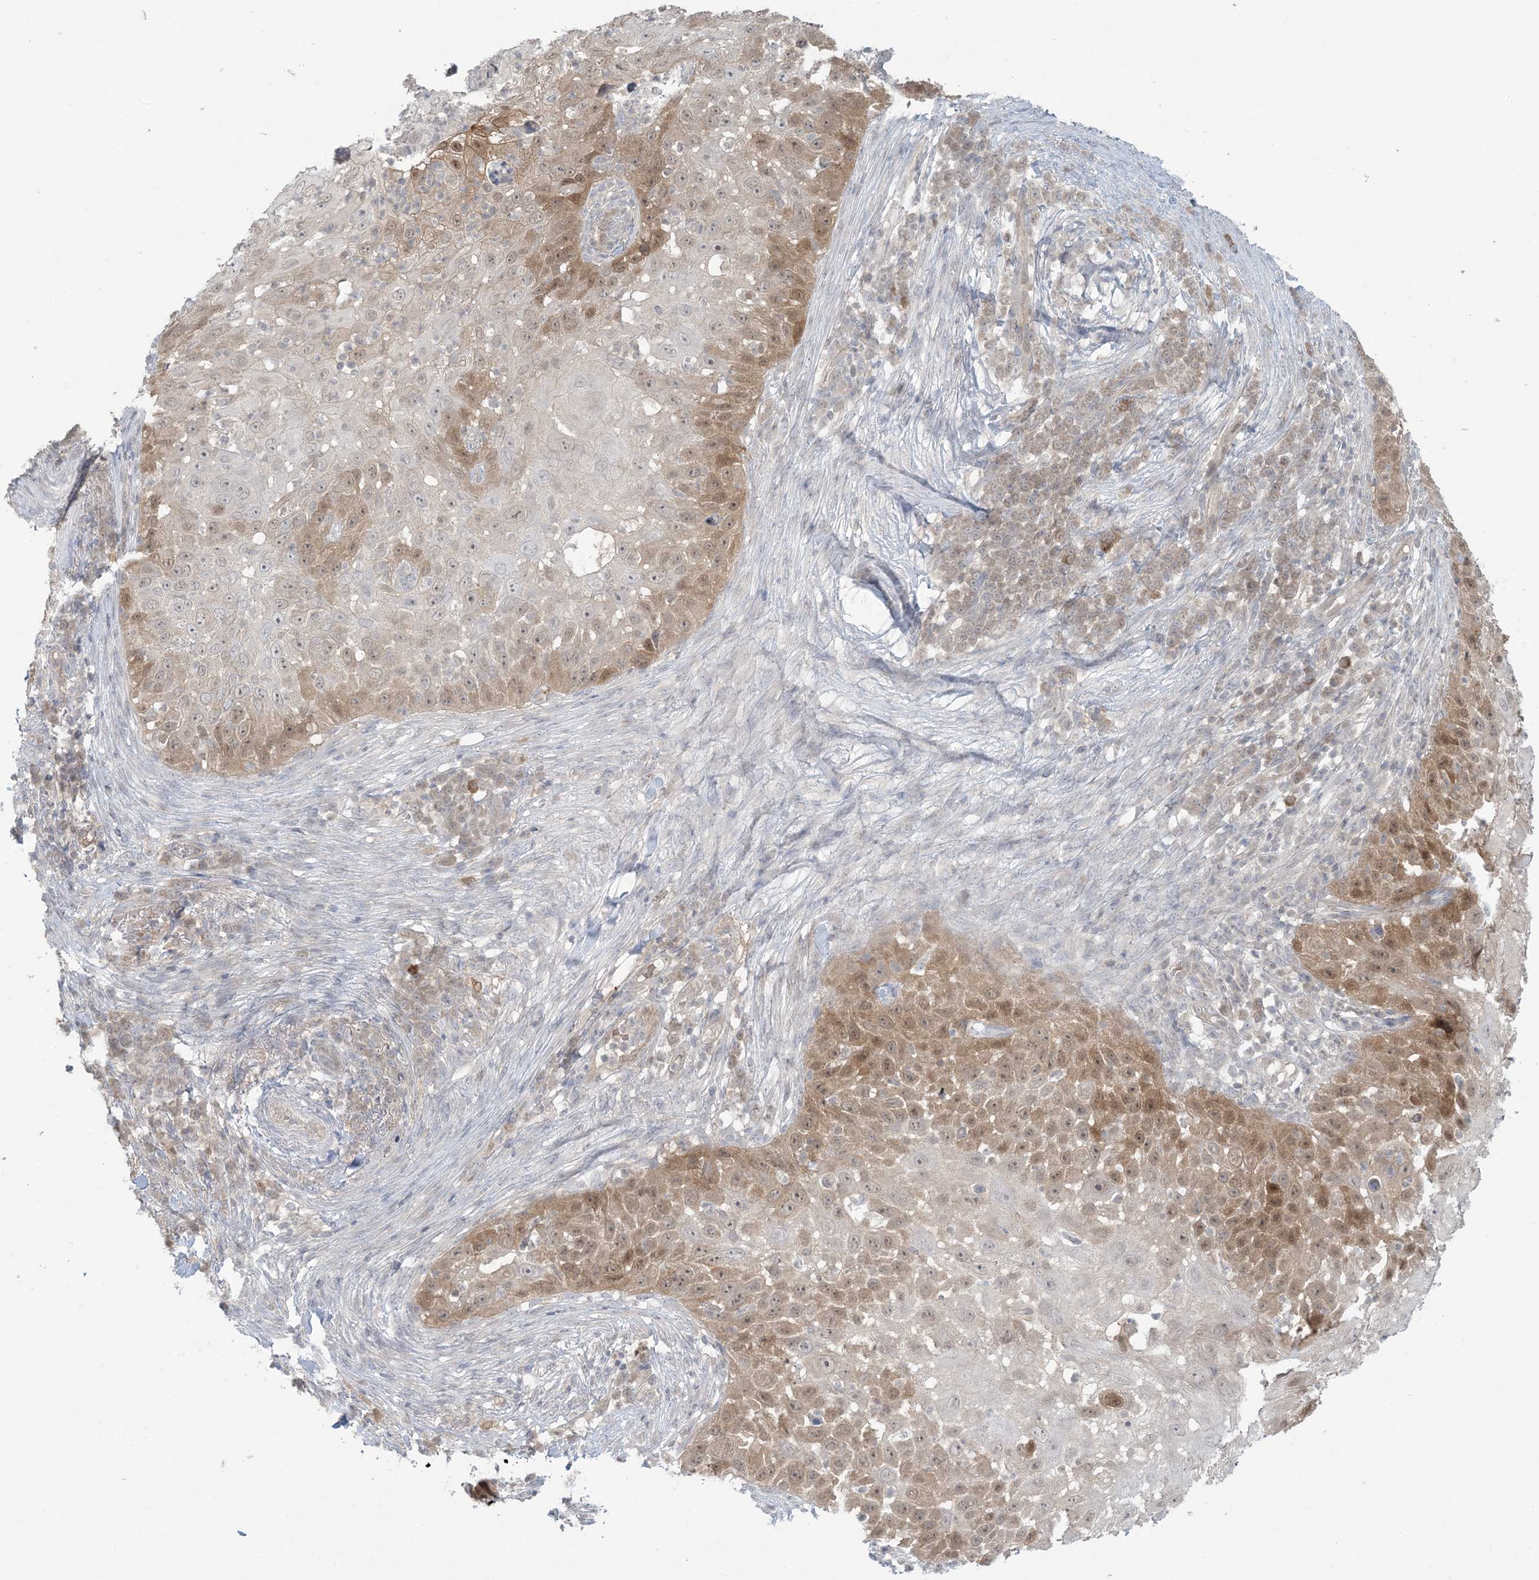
{"staining": {"intensity": "moderate", "quantity": "25%-75%", "location": "cytoplasmic/membranous,nuclear"}, "tissue": "skin cancer", "cell_type": "Tumor cells", "image_type": "cancer", "snomed": [{"axis": "morphology", "description": "Squamous cell carcinoma, NOS"}, {"axis": "topography", "description": "Skin"}], "caption": "DAB immunohistochemical staining of skin cancer shows moderate cytoplasmic/membranous and nuclear protein expression in approximately 25%-75% of tumor cells.", "gene": "NRBP2", "patient": {"sex": "female", "age": 44}}